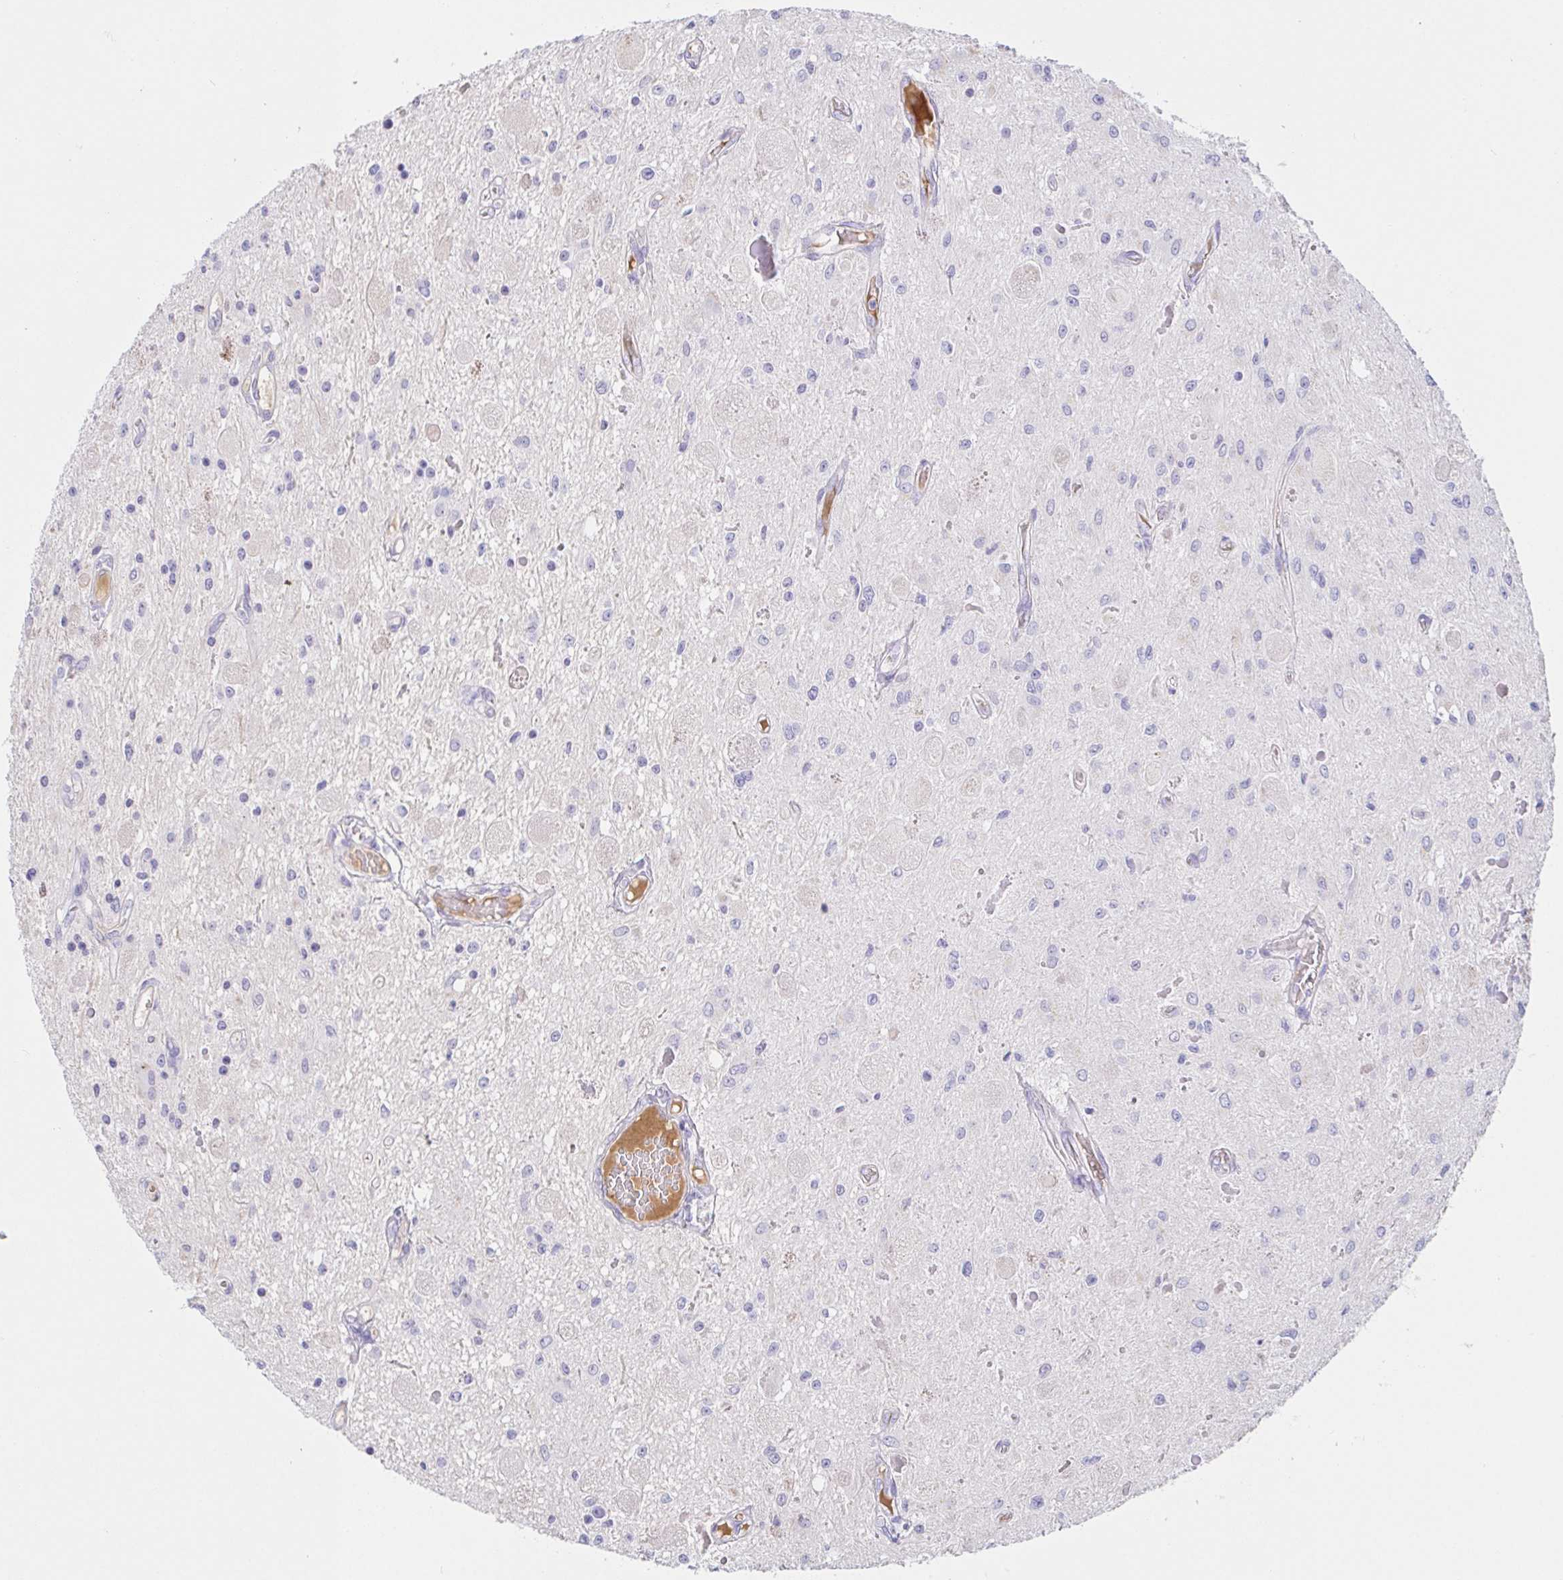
{"staining": {"intensity": "negative", "quantity": "none", "location": "none"}, "tissue": "glioma", "cell_type": "Tumor cells", "image_type": "cancer", "snomed": [{"axis": "morphology", "description": "Glioma, malignant, Low grade"}, {"axis": "topography", "description": "Cerebellum"}], "caption": "High power microscopy image of an IHC histopathology image of glioma, revealing no significant expression in tumor cells.", "gene": "SAA4", "patient": {"sex": "female", "age": 14}}